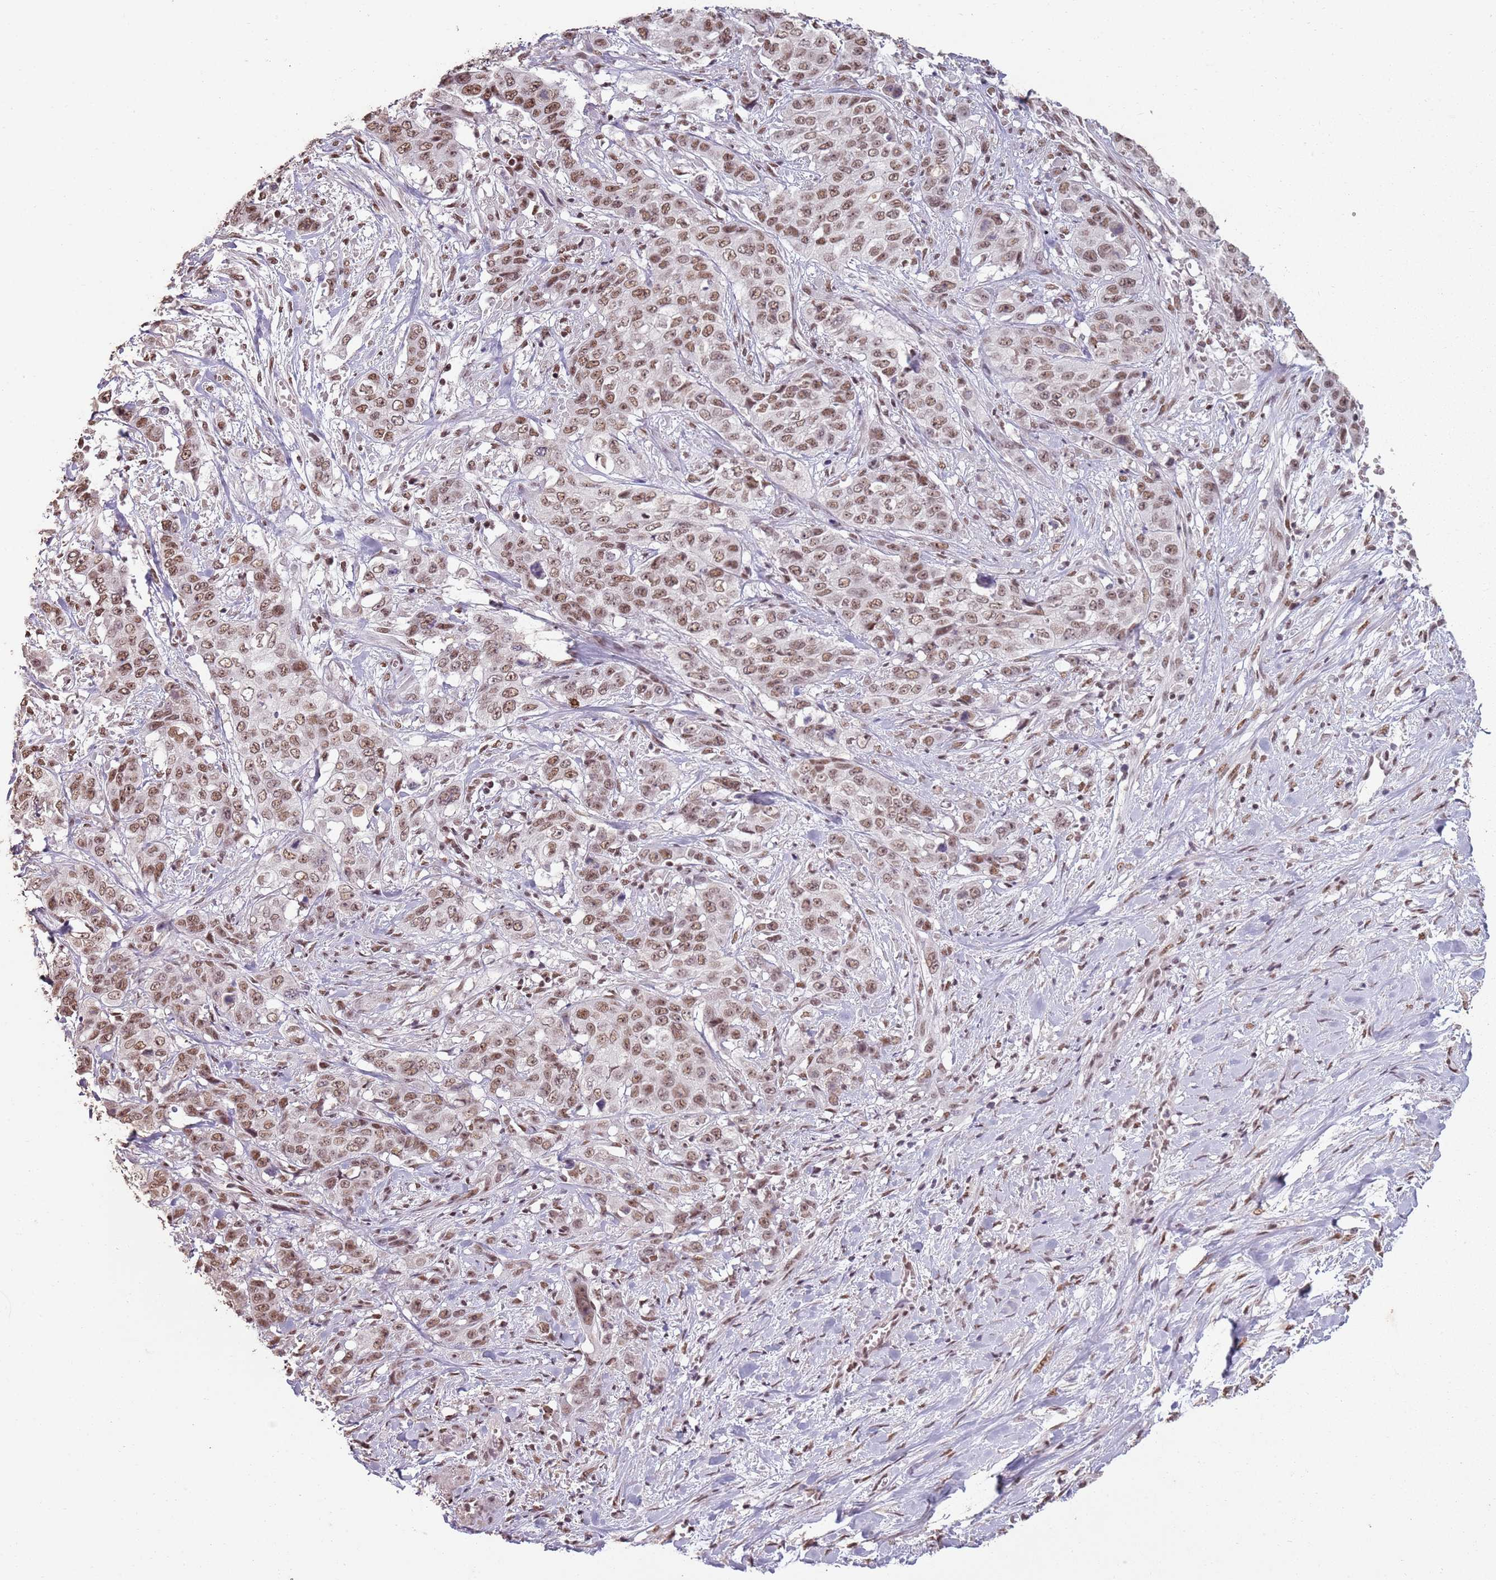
{"staining": {"intensity": "moderate", "quantity": ">75%", "location": "nuclear"}, "tissue": "stomach cancer", "cell_type": "Tumor cells", "image_type": "cancer", "snomed": [{"axis": "morphology", "description": "Adenocarcinoma, NOS"}, {"axis": "topography", "description": "Stomach, upper"}], "caption": "The histopathology image shows a brown stain indicating the presence of a protein in the nuclear of tumor cells in adenocarcinoma (stomach). (Stains: DAB in brown, nuclei in blue, Microscopy: brightfield microscopy at high magnification).", "gene": "ARL14EP", "patient": {"sex": "male", "age": 62}}